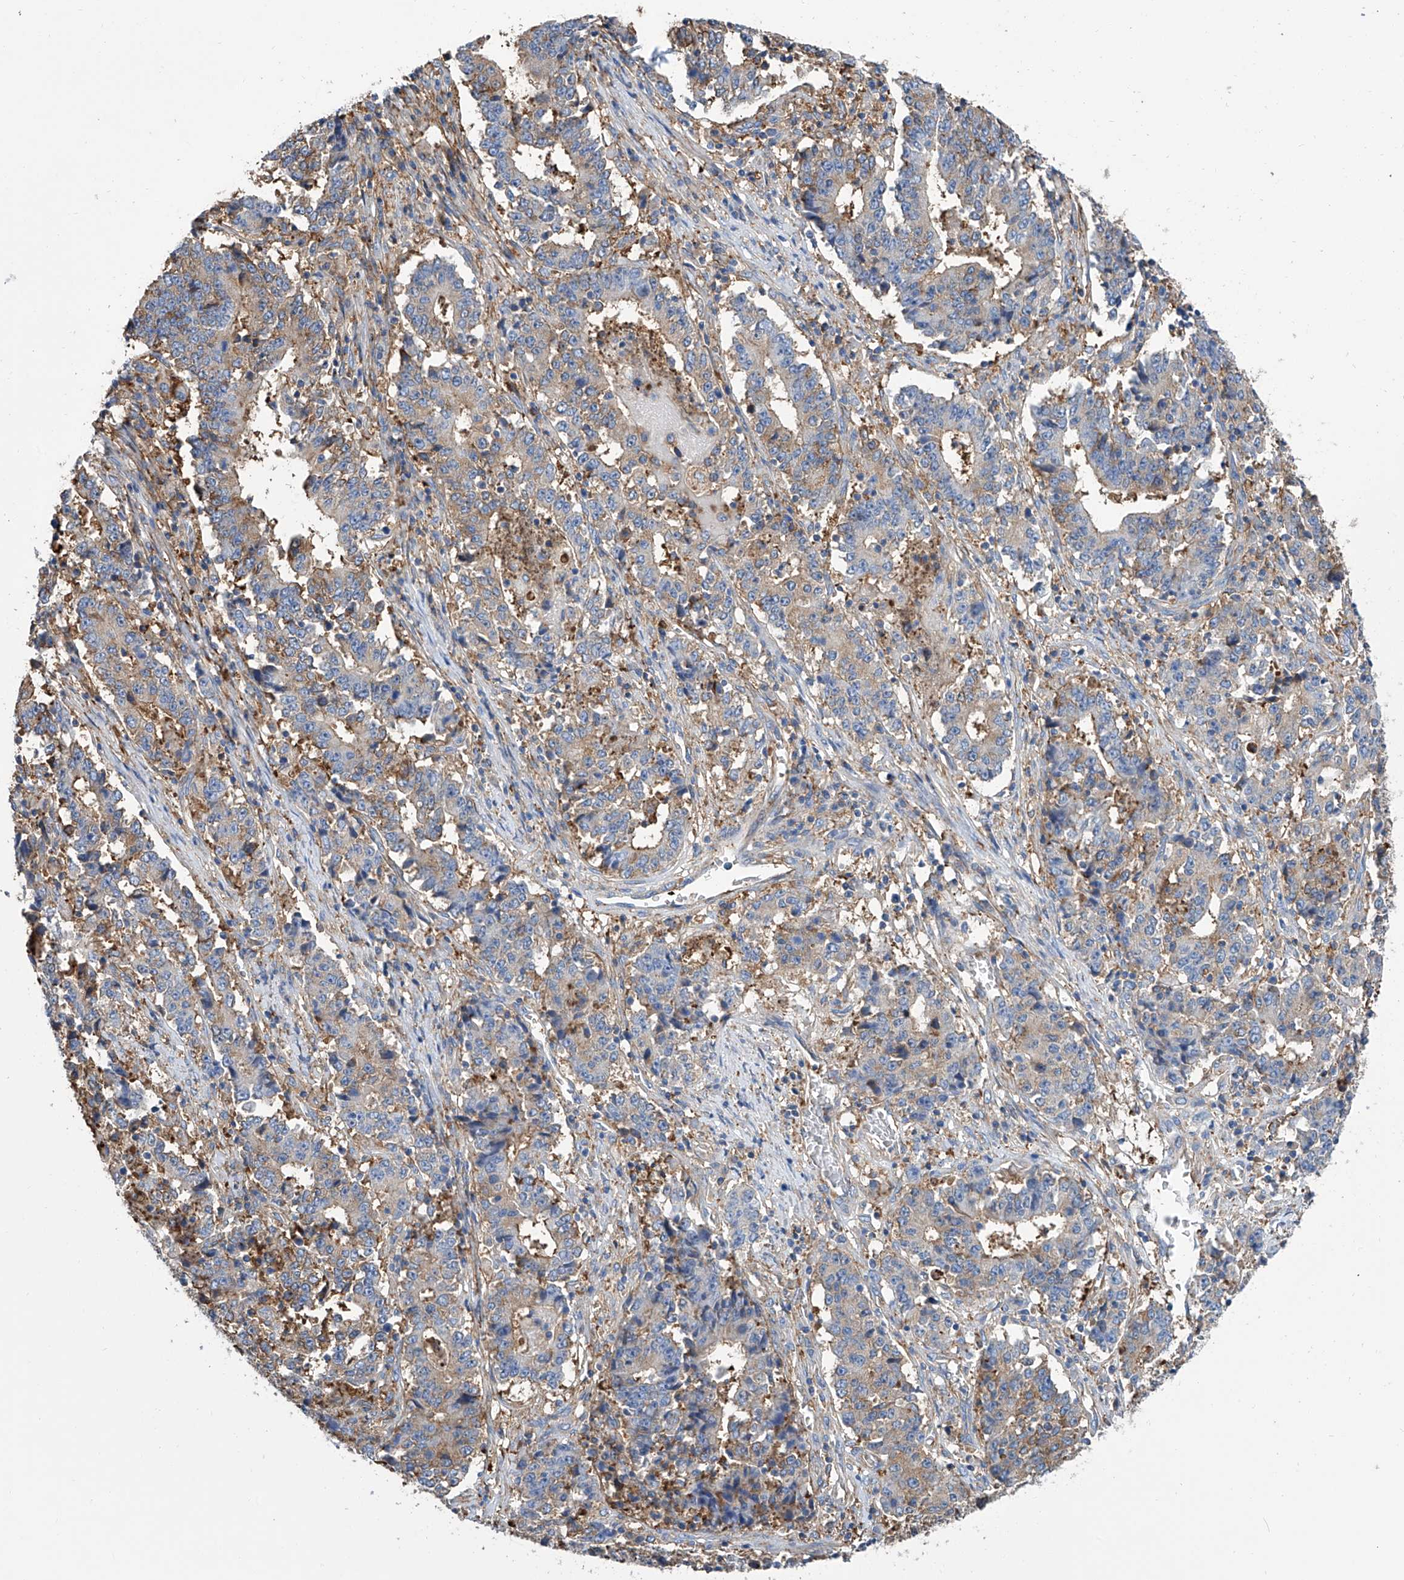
{"staining": {"intensity": "weak", "quantity": "<25%", "location": "cytoplasmic/membranous"}, "tissue": "stomach cancer", "cell_type": "Tumor cells", "image_type": "cancer", "snomed": [{"axis": "morphology", "description": "Adenocarcinoma, NOS"}, {"axis": "topography", "description": "Stomach"}], "caption": "Adenocarcinoma (stomach) was stained to show a protein in brown. There is no significant positivity in tumor cells.", "gene": "GPT", "patient": {"sex": "male", "age": 59}}